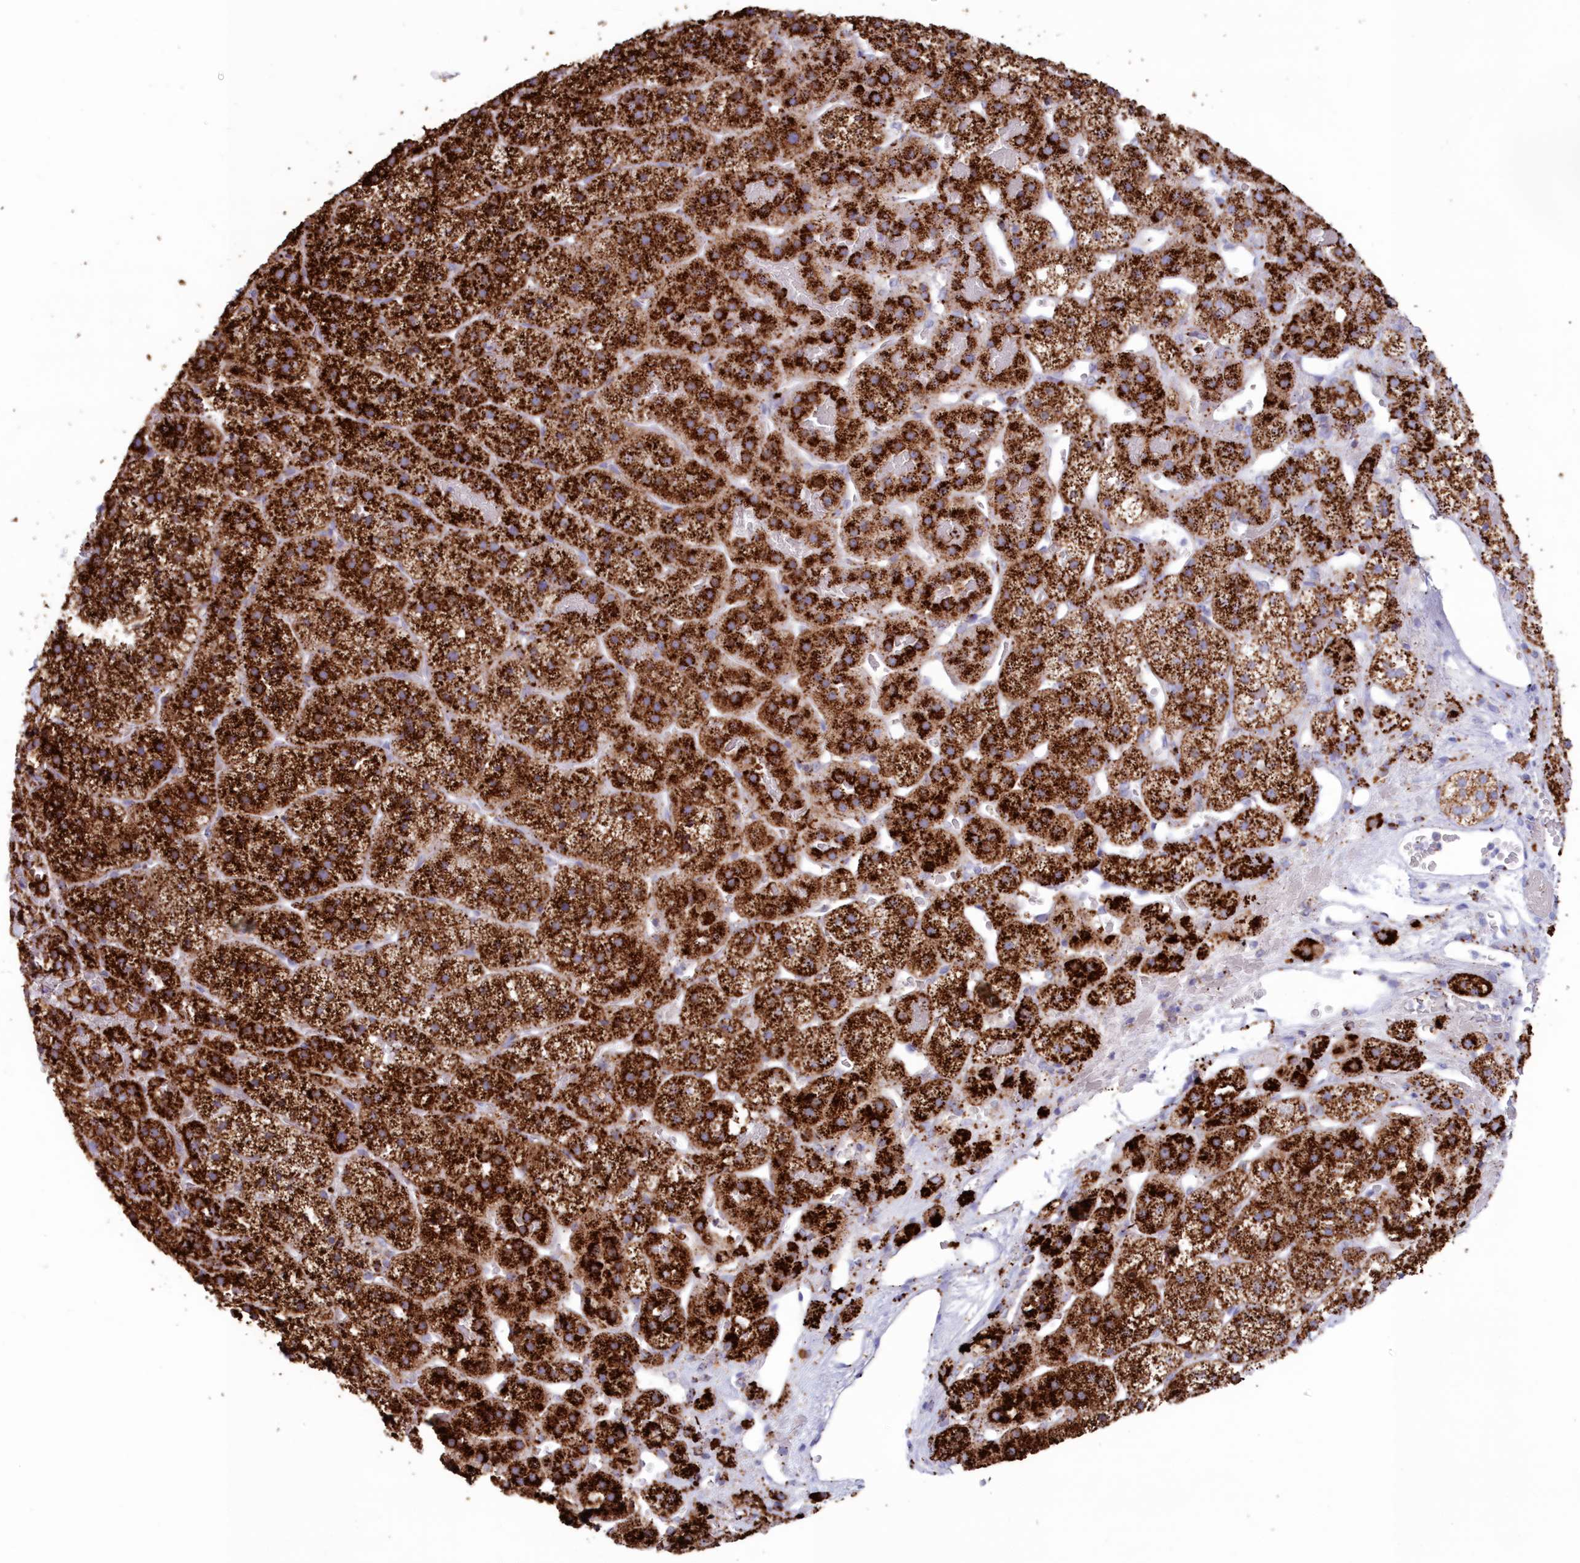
{"staining": {"intensity": "strong", "quantity": ">75%", "location": "cytoplasmic/membranous"}, "tissue": "adrenal gland", "cell_type": "Glandular cells", "image_type": "normal", "snomed": [{"axis": "morphology", "description": "Normal tissue, NOS"}, {"axis": "topography", "description": "Adrenal gland"}], "caption": "A brown stain labels strong cytoplasmic/membranous positivity of a protein in glandular cells of benign adrenal gland.", "gene": "TPP1", "patient": {"sex": "female", "age": 44}}